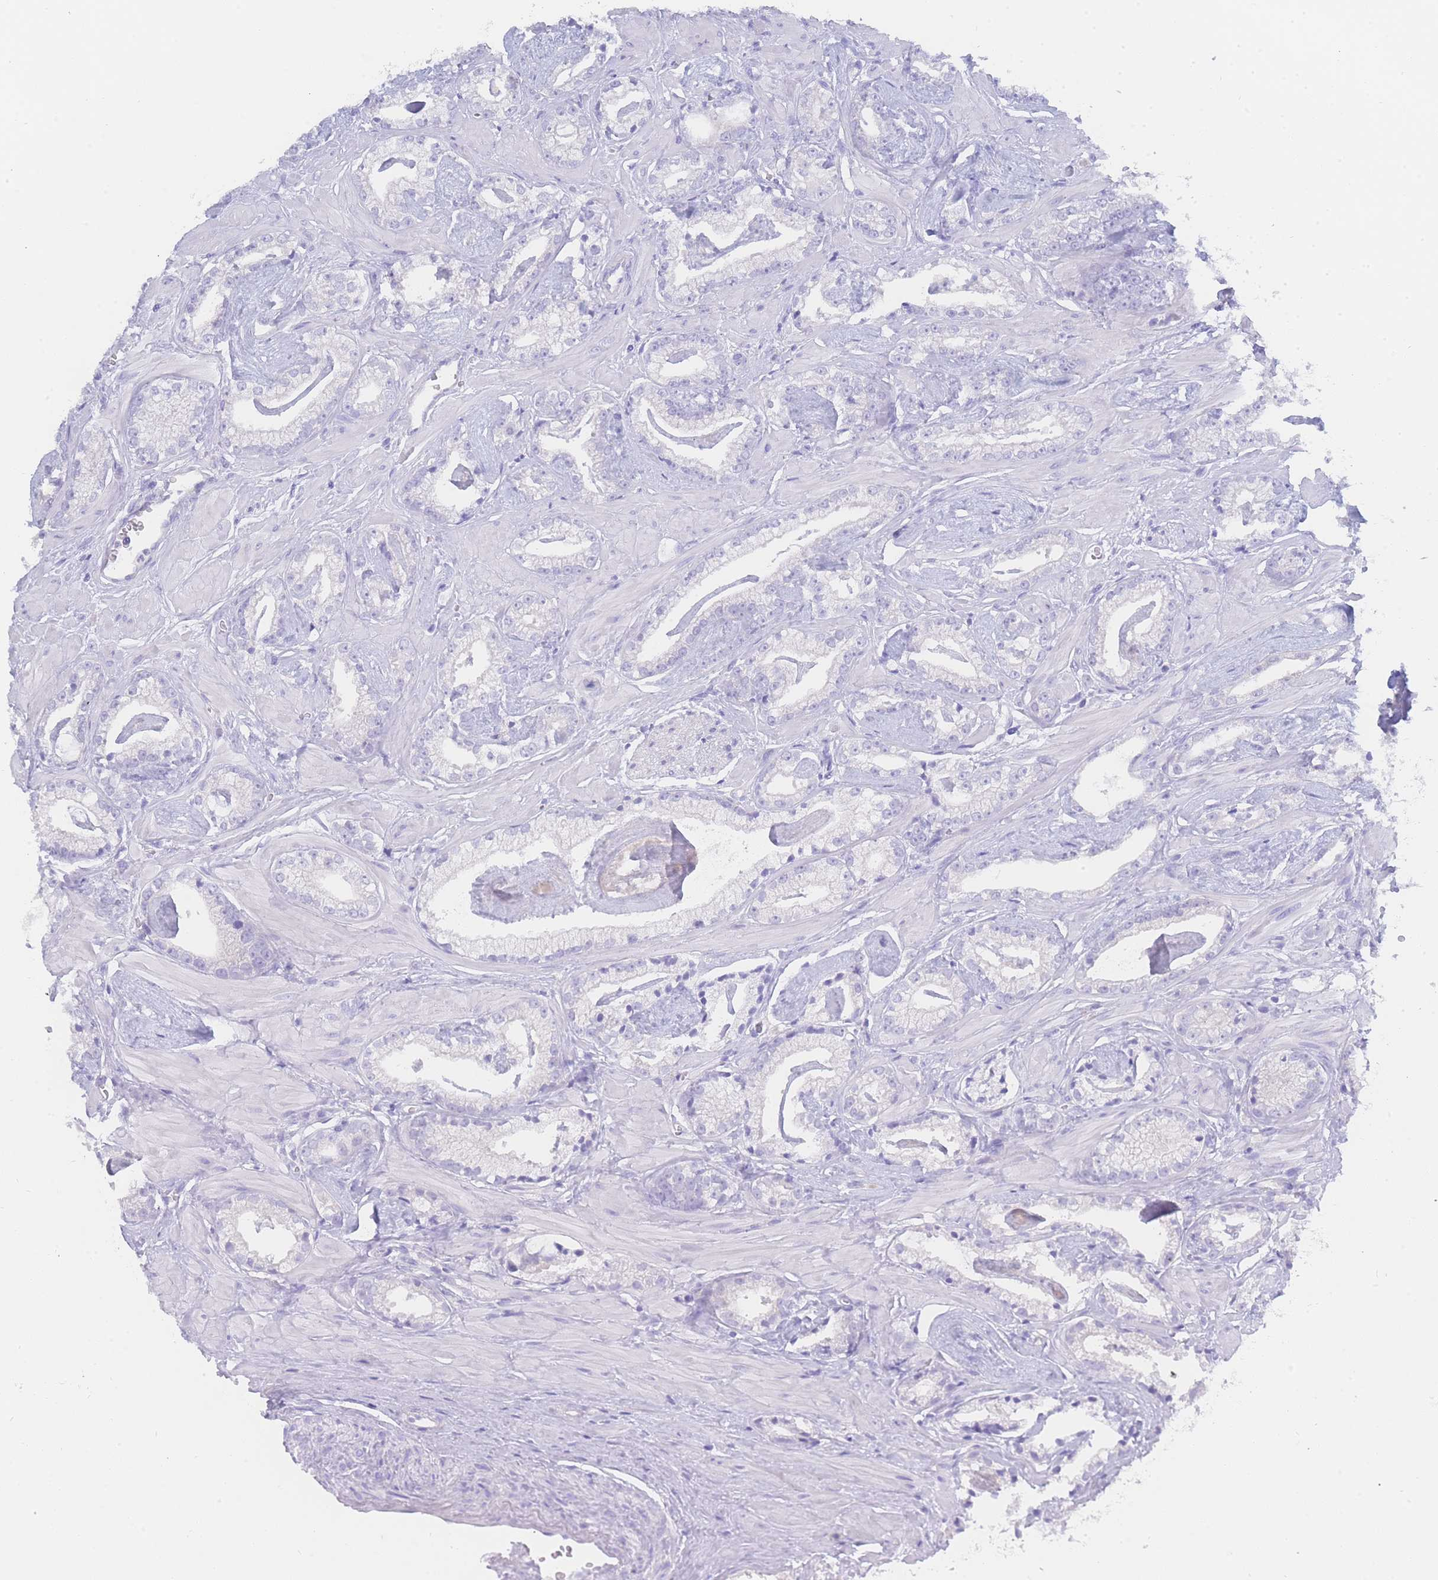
{"staining": {"intensity": "negative", "quantity": "none", "location": "none"}, "tissue": "prostate cancer", "cell_type": "Tumor cells", "image_type": "cancer", "snomed": [{"axis": "morphology", "description": "Adenocarcinoma, Low grade"}, {"axis": "topography", "description": "Prostate"}], "caption": "Immunohistochemistry photomicrograph of prostate cancer stained for a protein (brown), which exhibits no positivity in tumor cells.", "gene": "LZTFL1", "patient": {"sex": "male", "age": 60}}